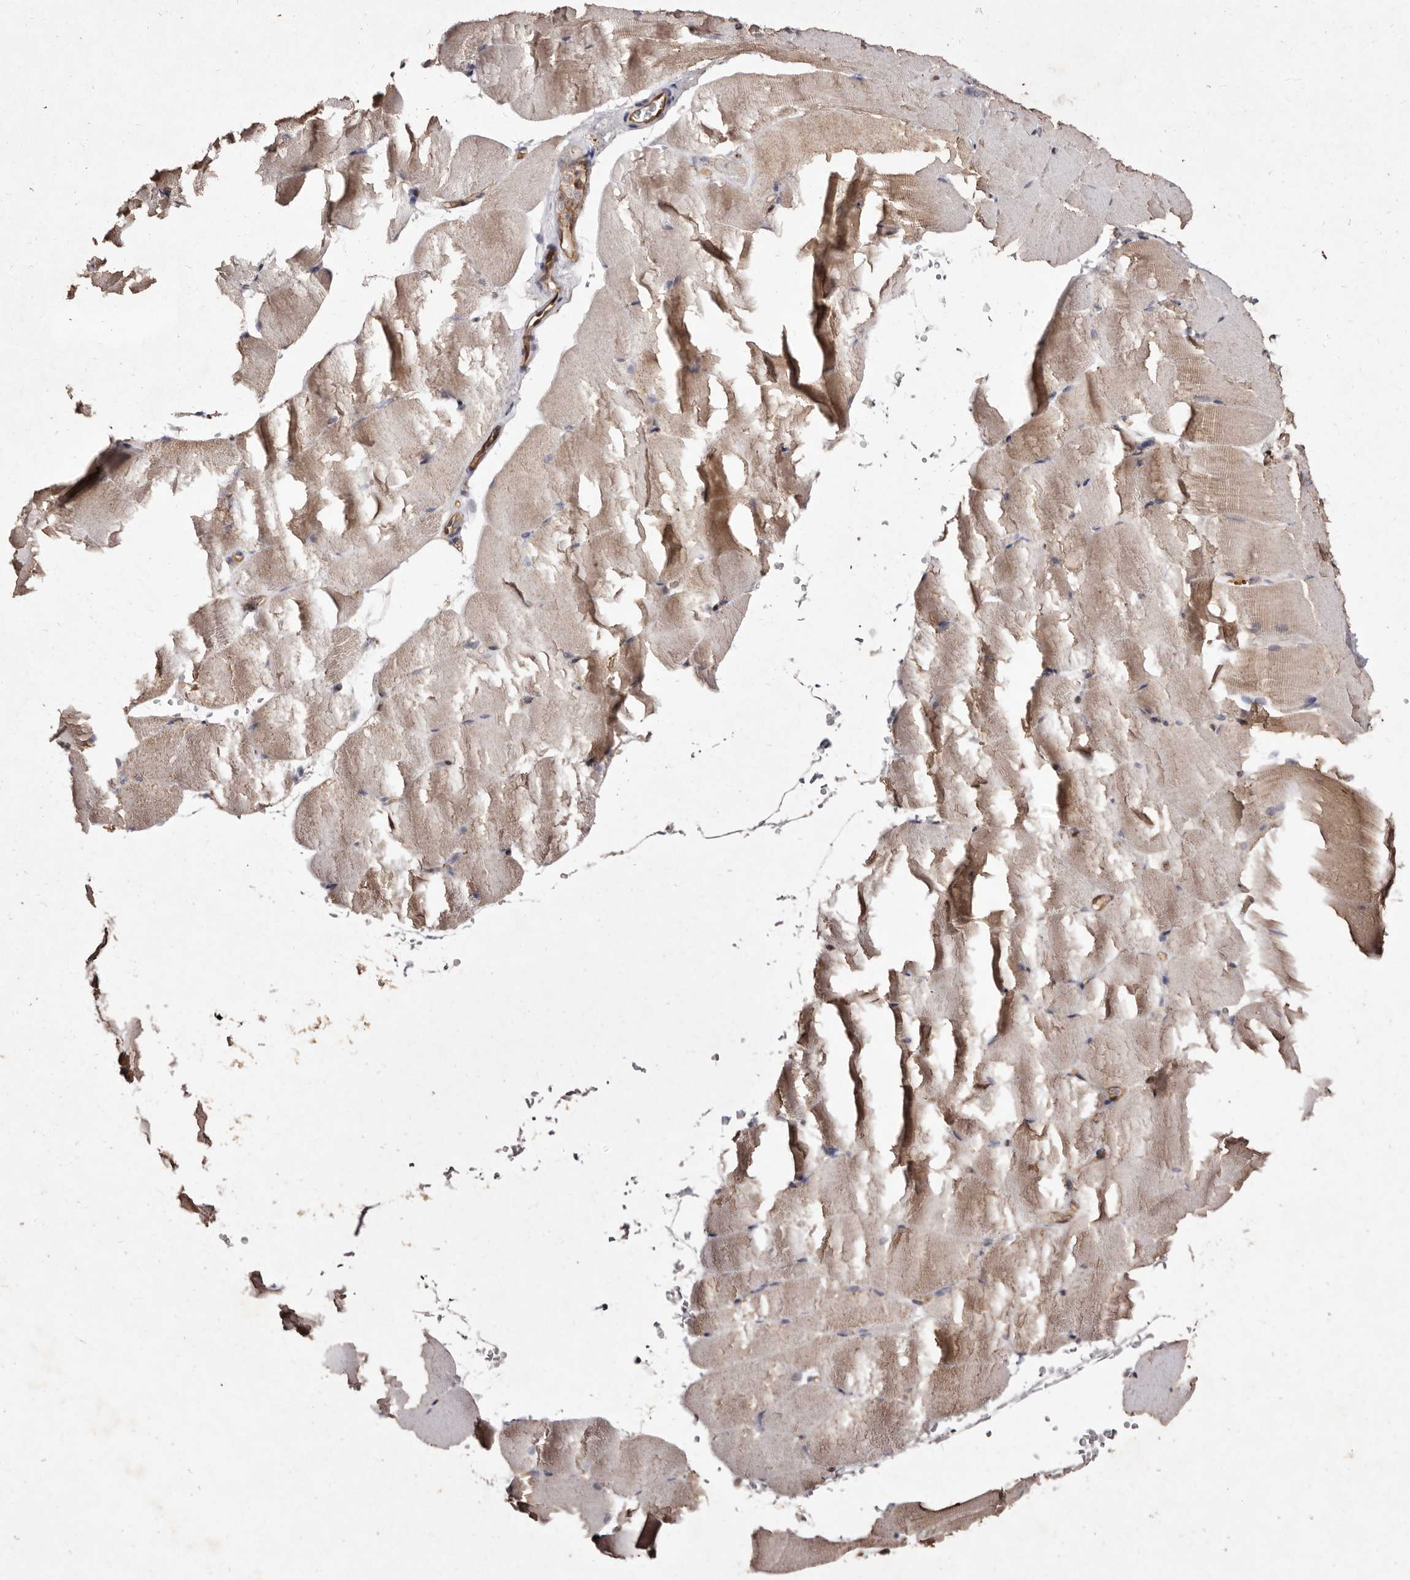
{"staining": {"intensity": "weak", "quantity": ">75%", "location": "cytoplasmic/membranous"}, "tissue": "skeletal muscle", "cell_type": "Myocytes", "image_type": "normal", "snomed": [{"axis": "morphology", "description": "Normal tissue, NOS"}, {"axis": "topography", "description": "Skeletal muscle"}, {"axis": "topography", "description": "Parathyroid gland"}], "caption": "Protein expression analysis of benign human skeletal muscle reveals weak cytoplasmic/membranous expression in approximately >75% of myocytes. The protein is stained brown, and the nuclei are stained in blue (DAB (3,3'-diaminobenzidine) IHC with brightfield microscopy, high magnification).", "gene": "GIMAP4", "patient": {"sex": "female", "age": 37}}